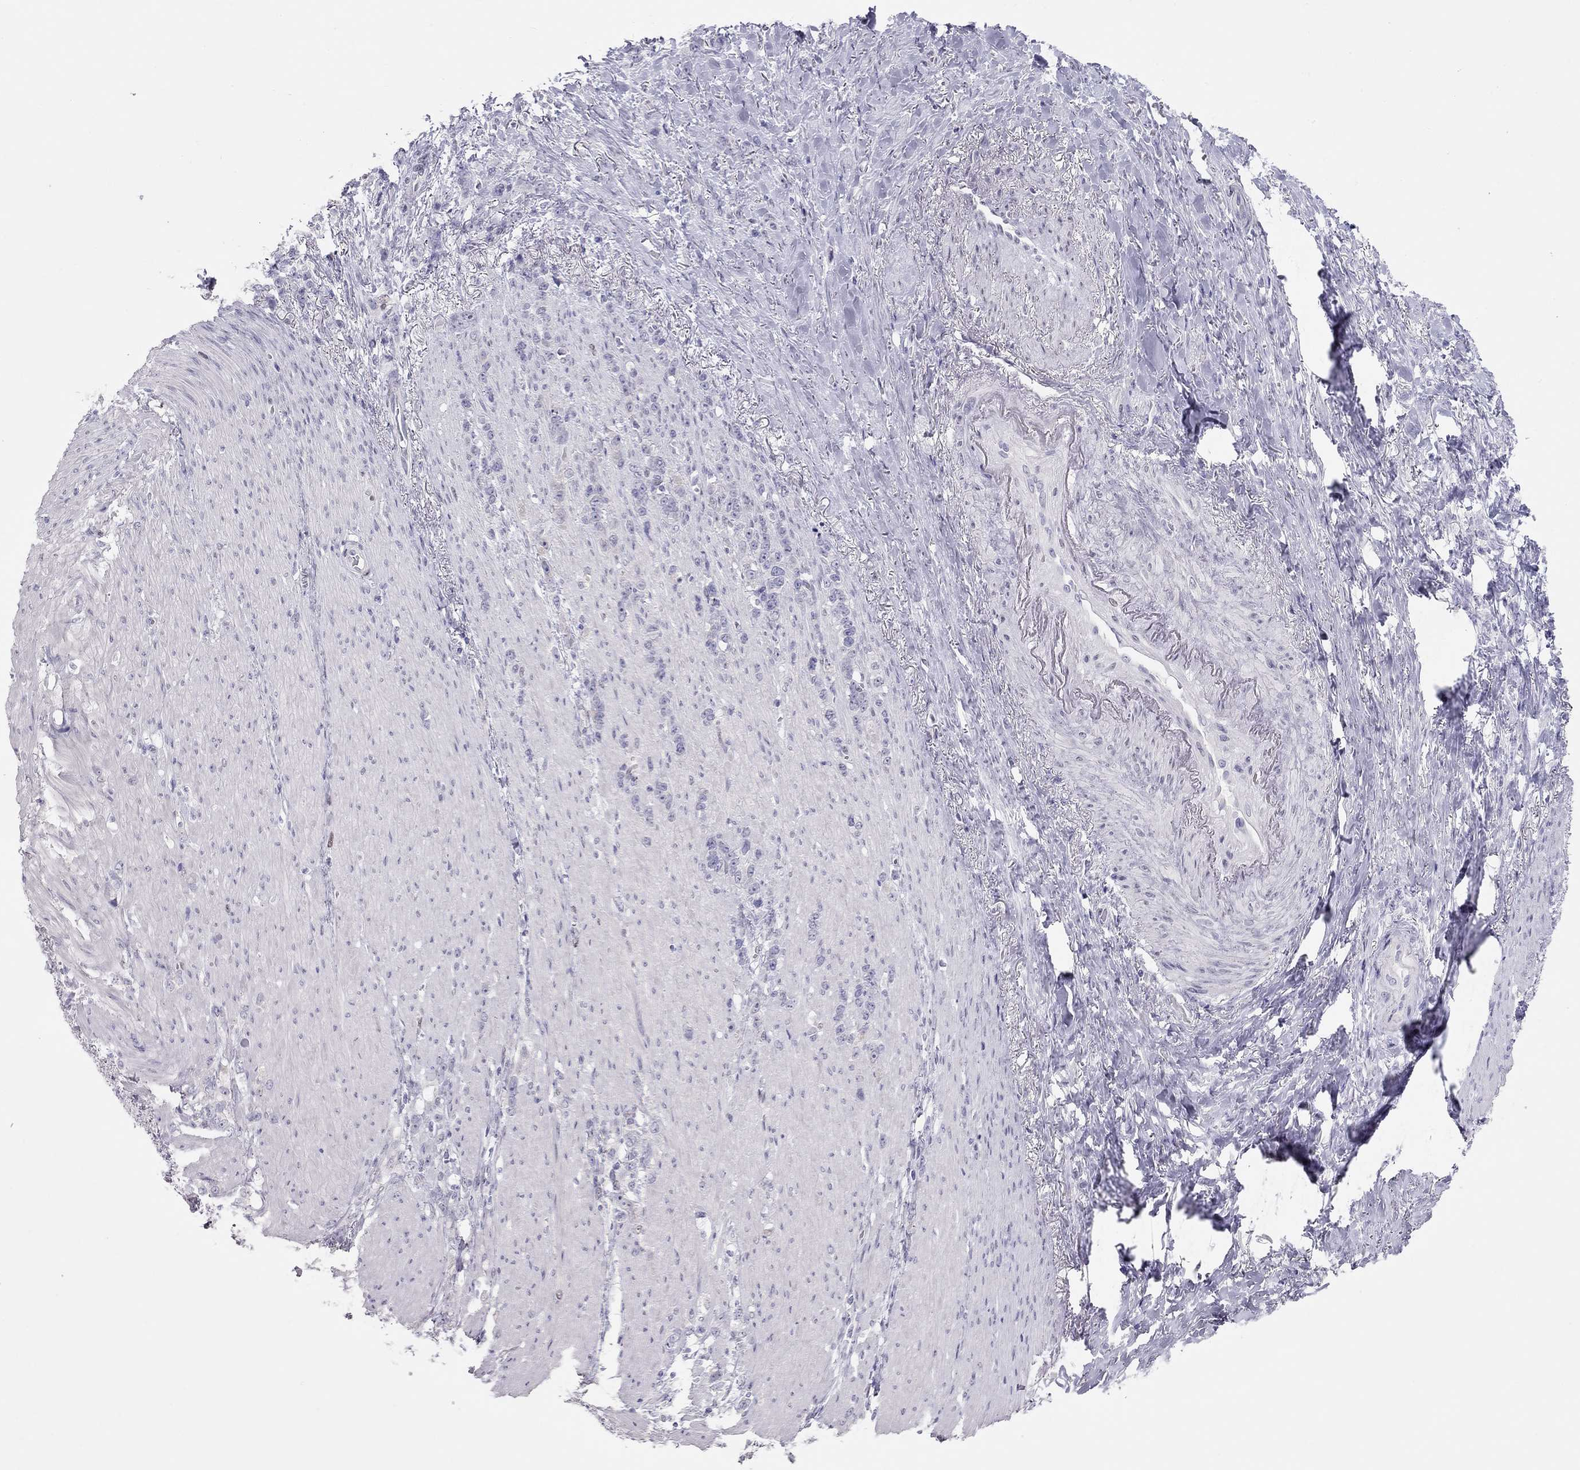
{"staining": {"intensity": "negative", "quantity": "none", "location": "none"}, "tissue": "stomach cancer", "cell_type": "Tumor cells", "image_type": "cancer", "snomed": [{"axis": "morphology", "description": "Adenocarcinoma, NOS"}, {"axis": "topography", "description": "Stomach, lower"}], "caption": "A photomicrograph of stomach cancer stained for a protein shows no brown staining in tumor cells.", "gene": "KCNV2", "patient": {"sex": "male", "age": 88}}